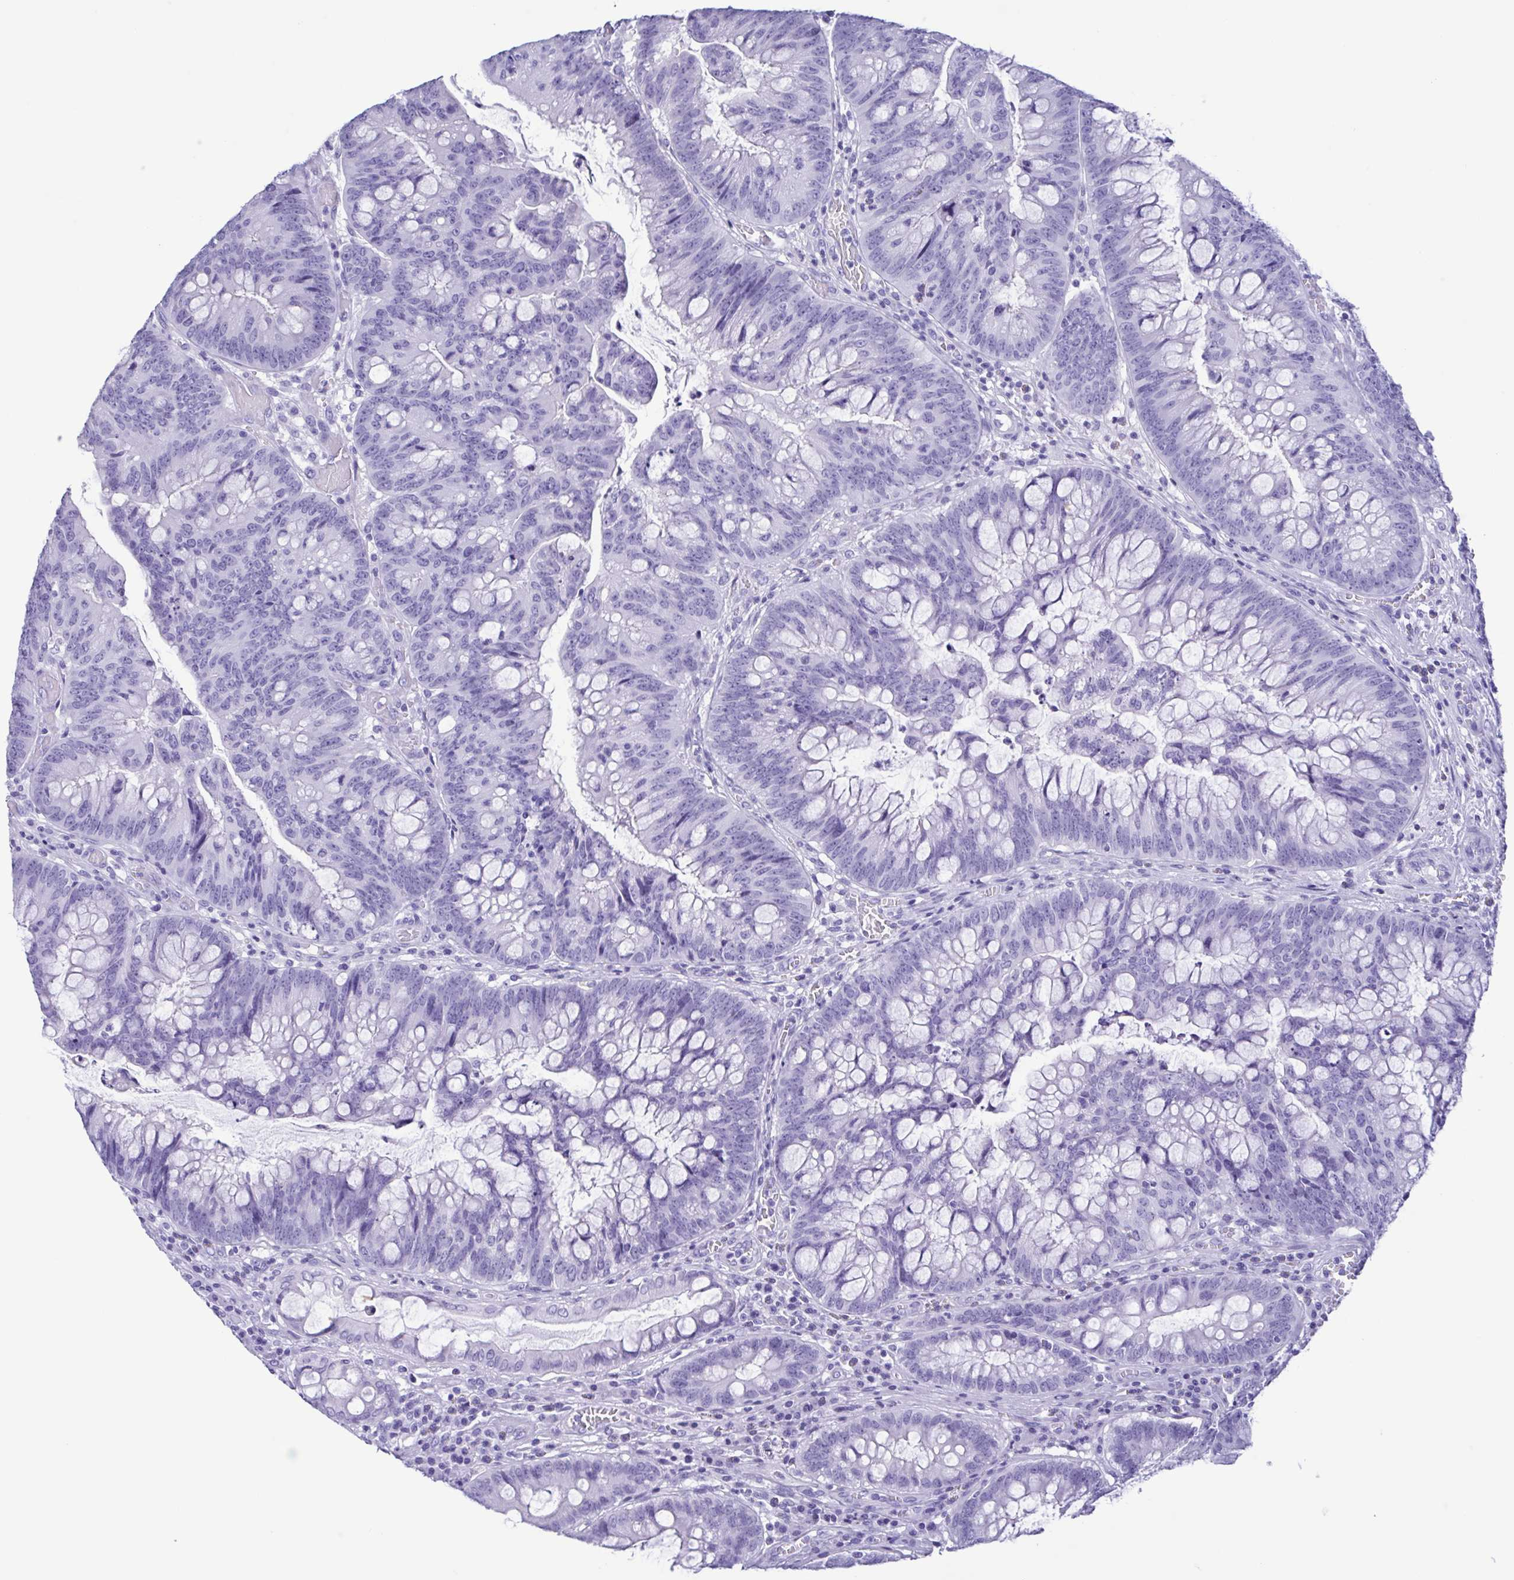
{"staining": {"intensity": "negative", "quantity": "none", "location": "none"}, "tissue": "colorectal cancer", "cell_type": "Tumor cells", "image_type": "cancer", "snomed": [{"axis": "morphology", "description": "Adenocarcinoma, NOS"}, {"axis": "topography", "description": "Colon"}], "caption": "Protein analysis of colorectal cancer reveals no significant positivity in tumor cells.", "gene": "TSPY2", "patient": {"sex": "male", "age": 62}}